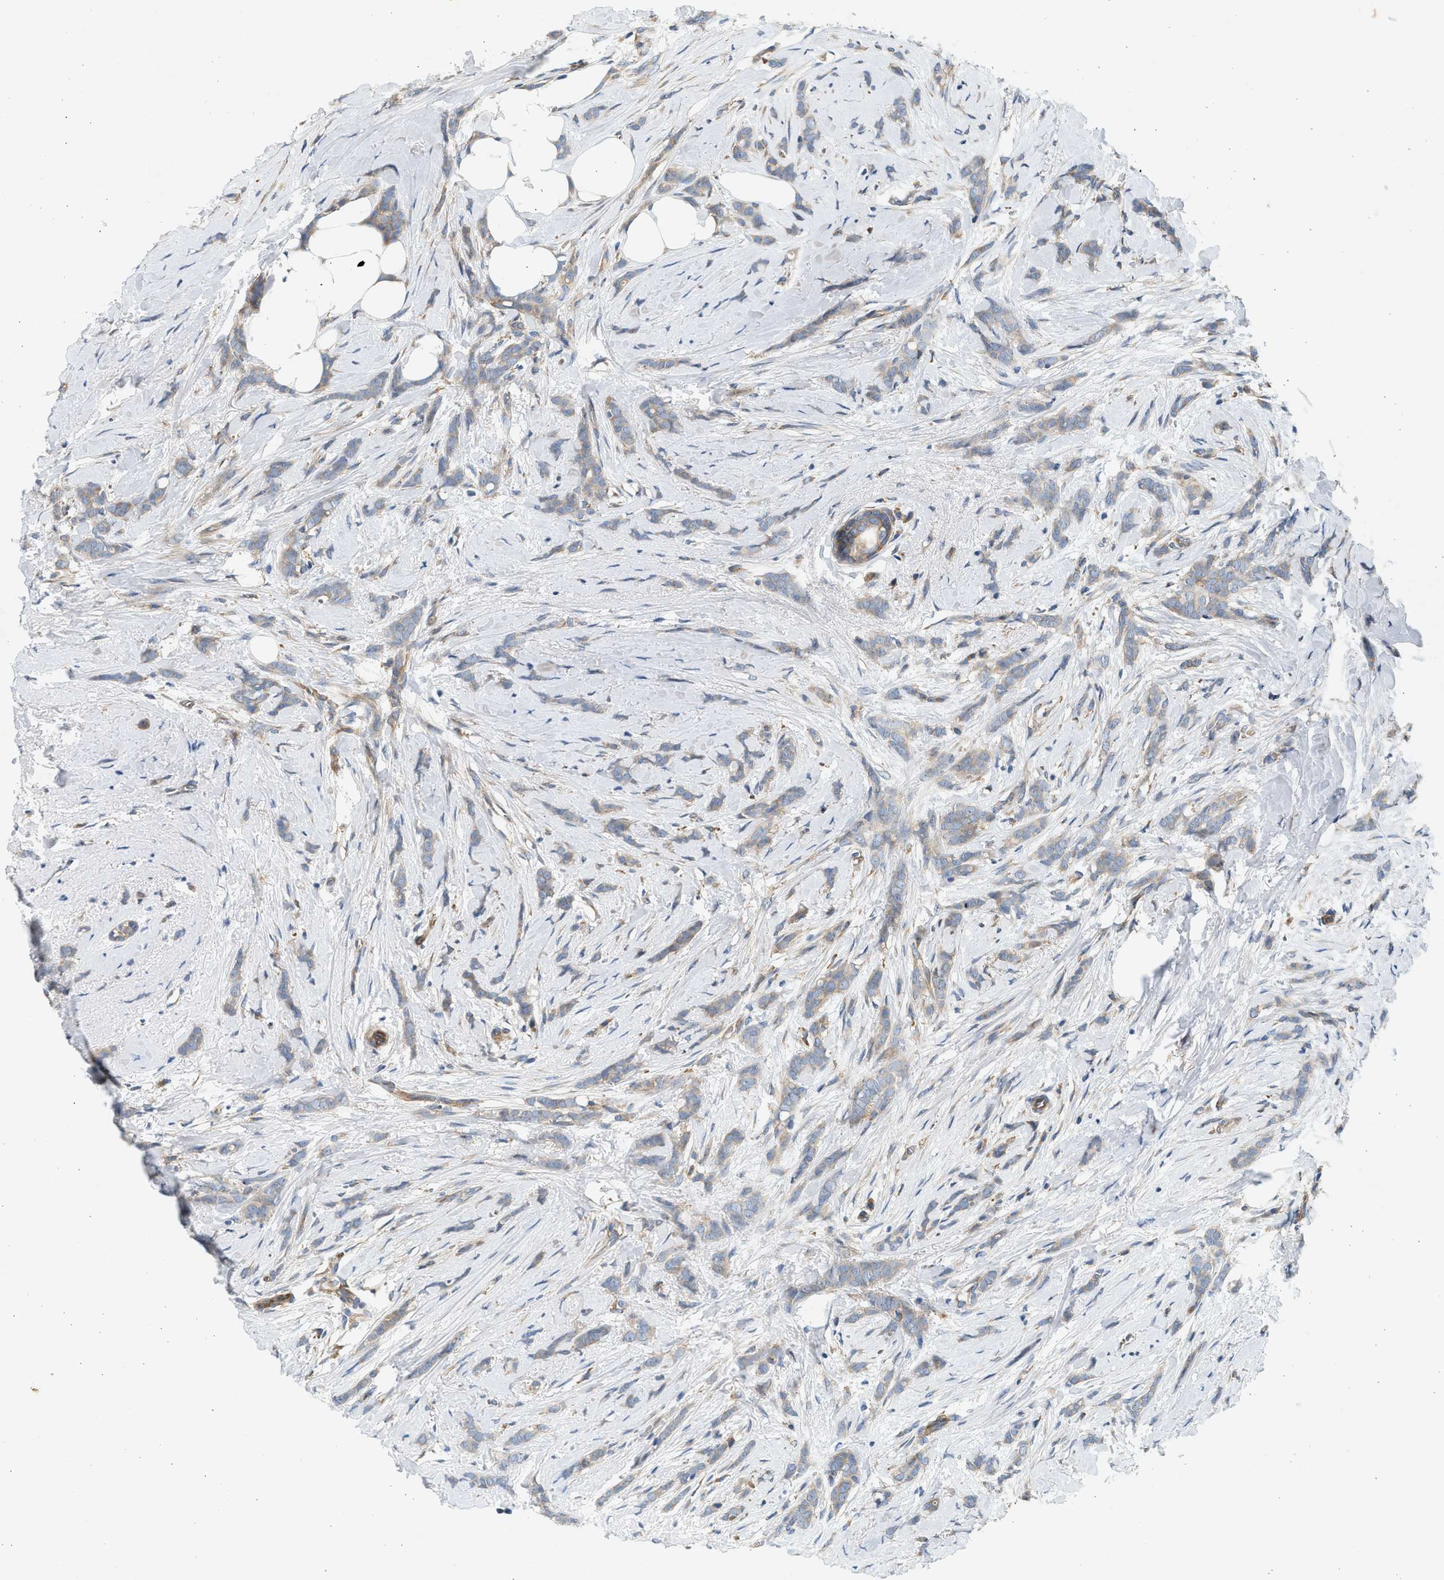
{"staining": {"intensity": "weak", "quantity": "<25%", "location": "cytoplasmic/membranous"}, "tissue": "breast cancer", "cell_type": "Tumor cells", "image_type": "cancer", "snomed": [{"axis": "morphology", "description": "Lobular carcinoma, in situ"}, {"axis": "morphology", "description": "Lobular carcinoma"}, {"axis": "topography", "description": "Breast"}], "caption": "The histopathology image shows no staining of tumor cells in lobular carcinoma in situ (breast).", "gene": "KDELR2", "patient": {"sex": "female", "age": 41}}